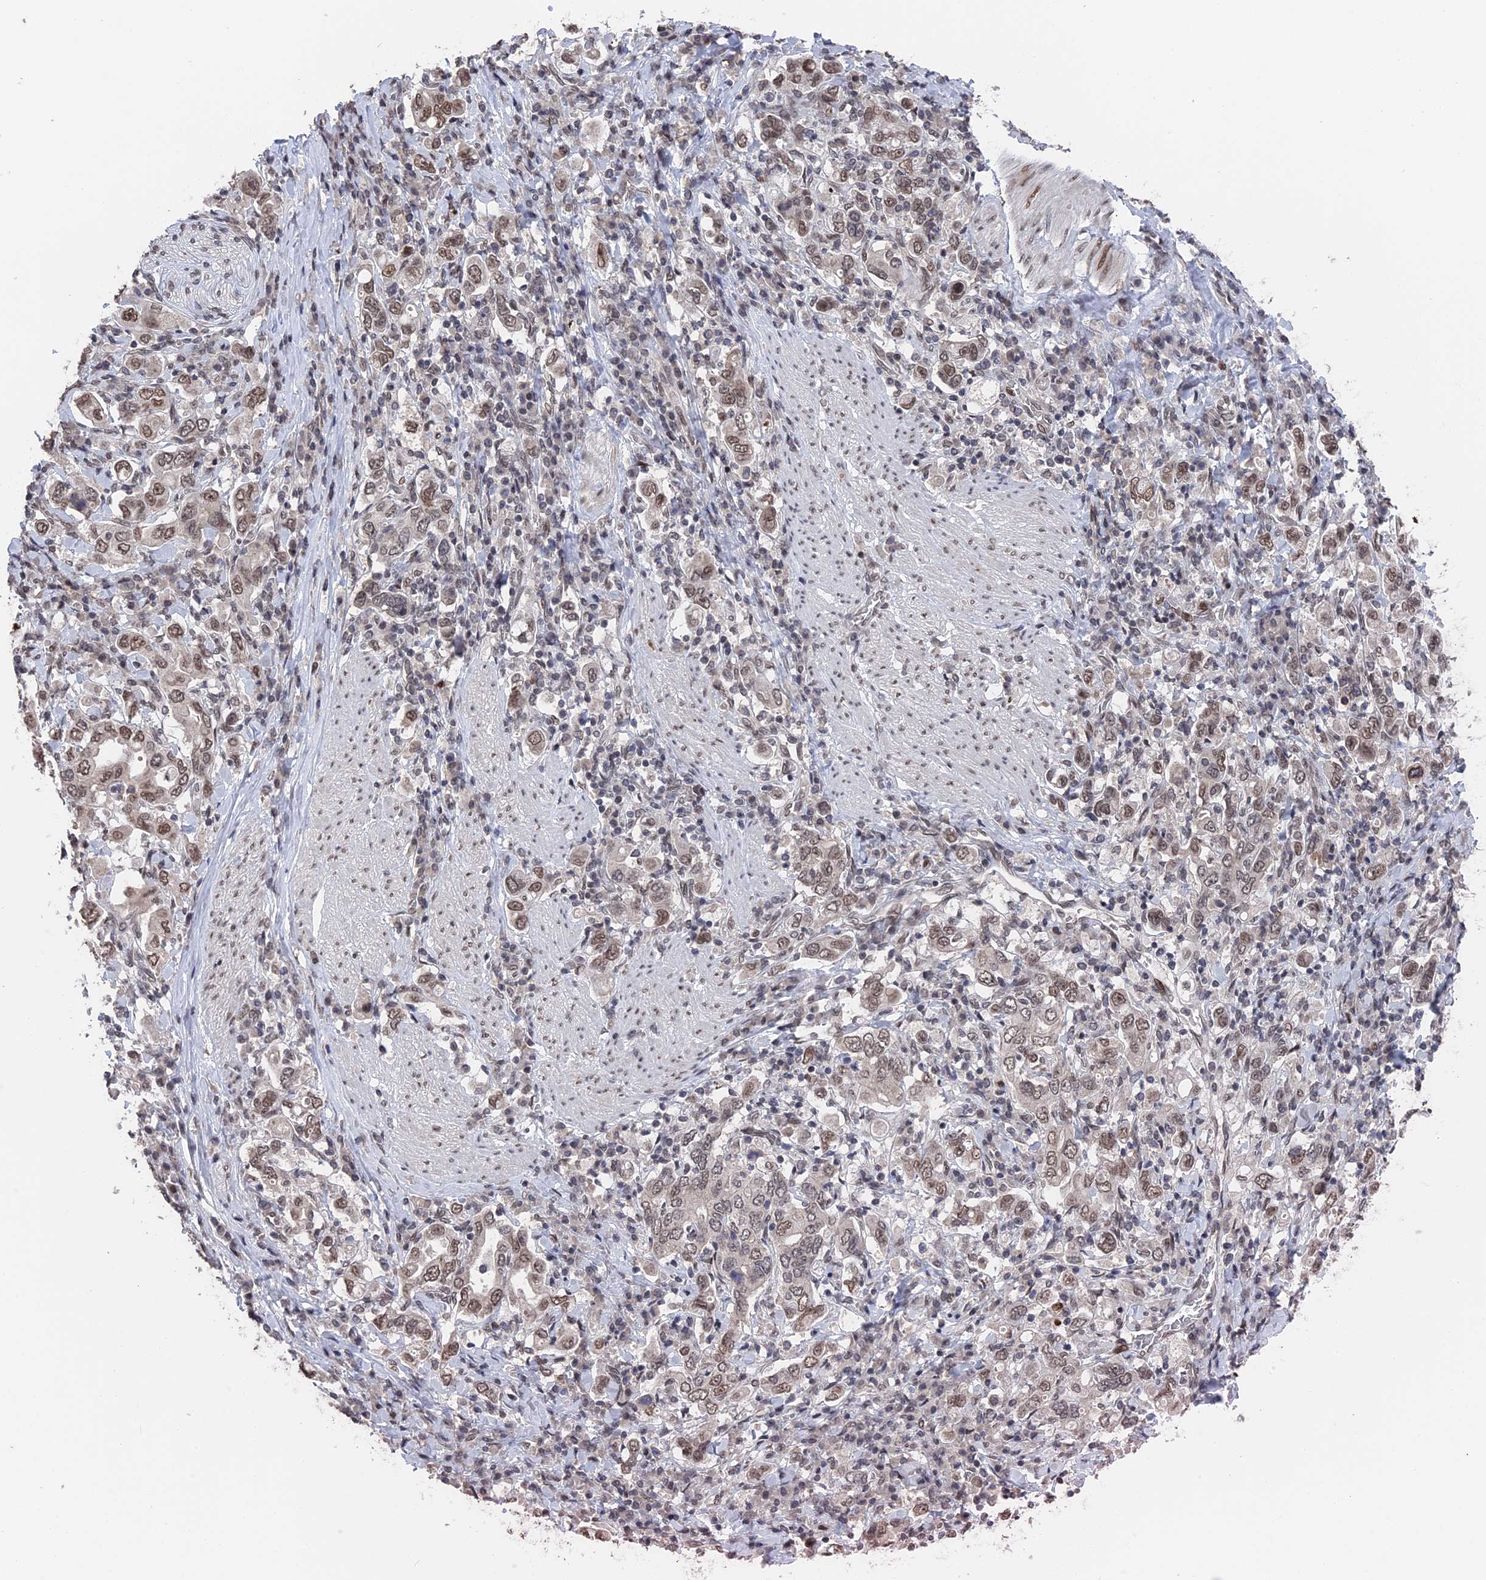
{"staining": {"intensity": "moderate", "quantity": ">75%", "location": "nuclear"}, "tissue": "stomach cancer", "cell_type": "Tumor cells", "image_type": "cancer", "snomed": [{"axis": "morphology", "description": "Adenocarcinoma, NOS"}, {"axis": "topography", "description": "Stomach, upper"}], "caption": "An immunohistochemistry (IHC) histopathology image of tumor tissue is shown. Protein staining in brown highlights moderate nuclear positivity in adenocarcinoma (stomach) within tumor cells.", "gene": "NR2C2AP", "patient": {"sex": "male", "age": 62}}